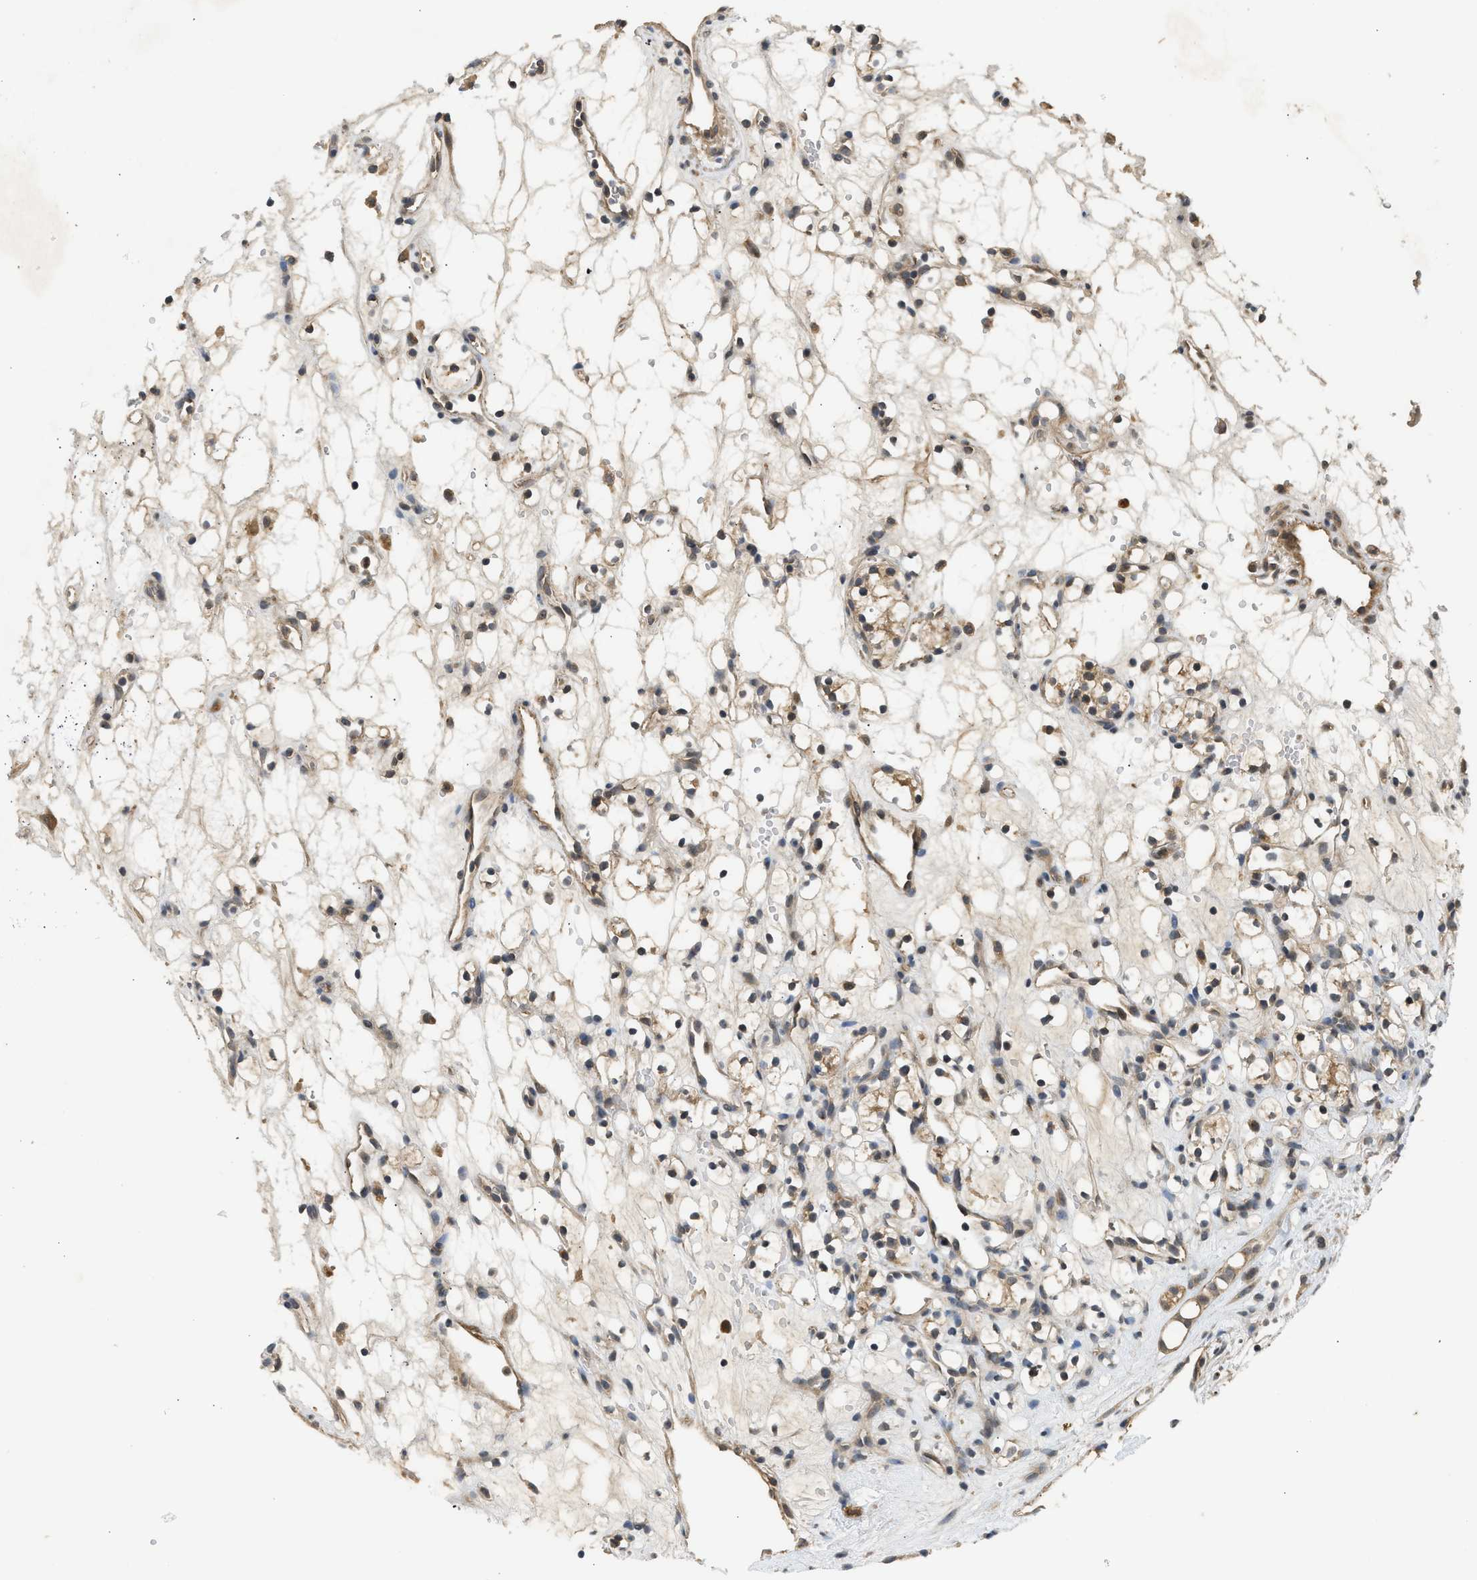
{"staining": {"intensity": "weak", "quantity": "<25%", "location": "cytoplasmic/membranous"}, "tissue": "renal cancer", "cell_type": "Tumor cells", "image_type": "cancer", "snomed": [{"axis": "morphology", "description": "Adenocarcinoma, NOS"}, {"axis": "topography", "description": "Kidney"}], "caption": "An immunohistochemistry photomicrograph of renal adenocarcinoma is shown. There is no staining in tumor cells of renal adenocarcinoma.", "gene": "ADCY8", "patient": {"sex": "female", "age": 60}}